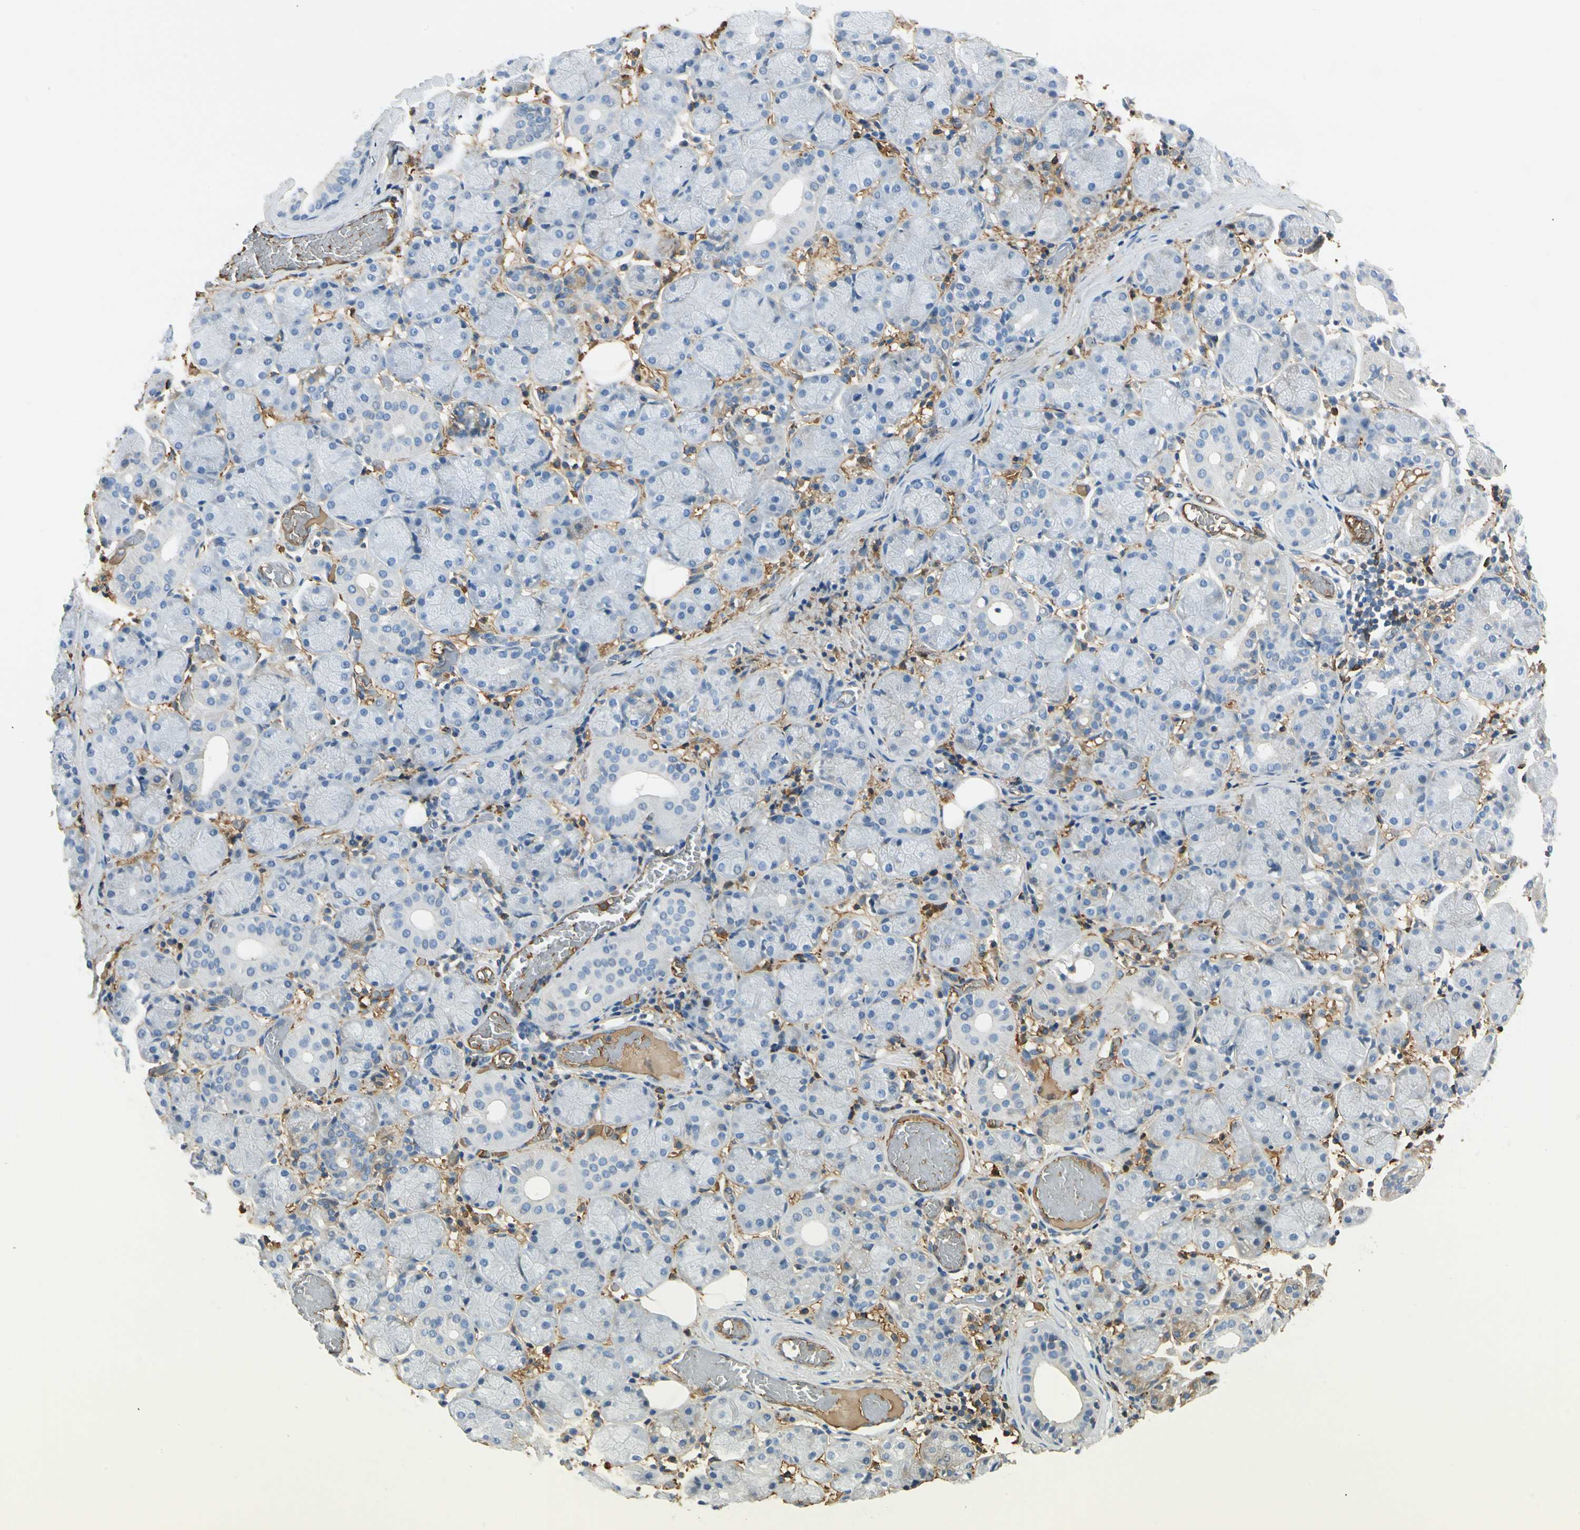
{"staining": {"intensity": "negative", "quantity": "none", "location": "none"}, "tissue": "salivary gland", "cell_type": "Glandular cells", "image_type": "normal", "snomed": [{"axis": "morphology", "description": "Normal tissue, NOS"}, {"axis": "topography", "description": "Salivary gland"}], "caption": "Immunohistochemical staining of normal human salivary gland demonstrates no significant staining in glandular cells.", "gene": "LAMB3", "patient": {"sex": "female", "age": 24}}